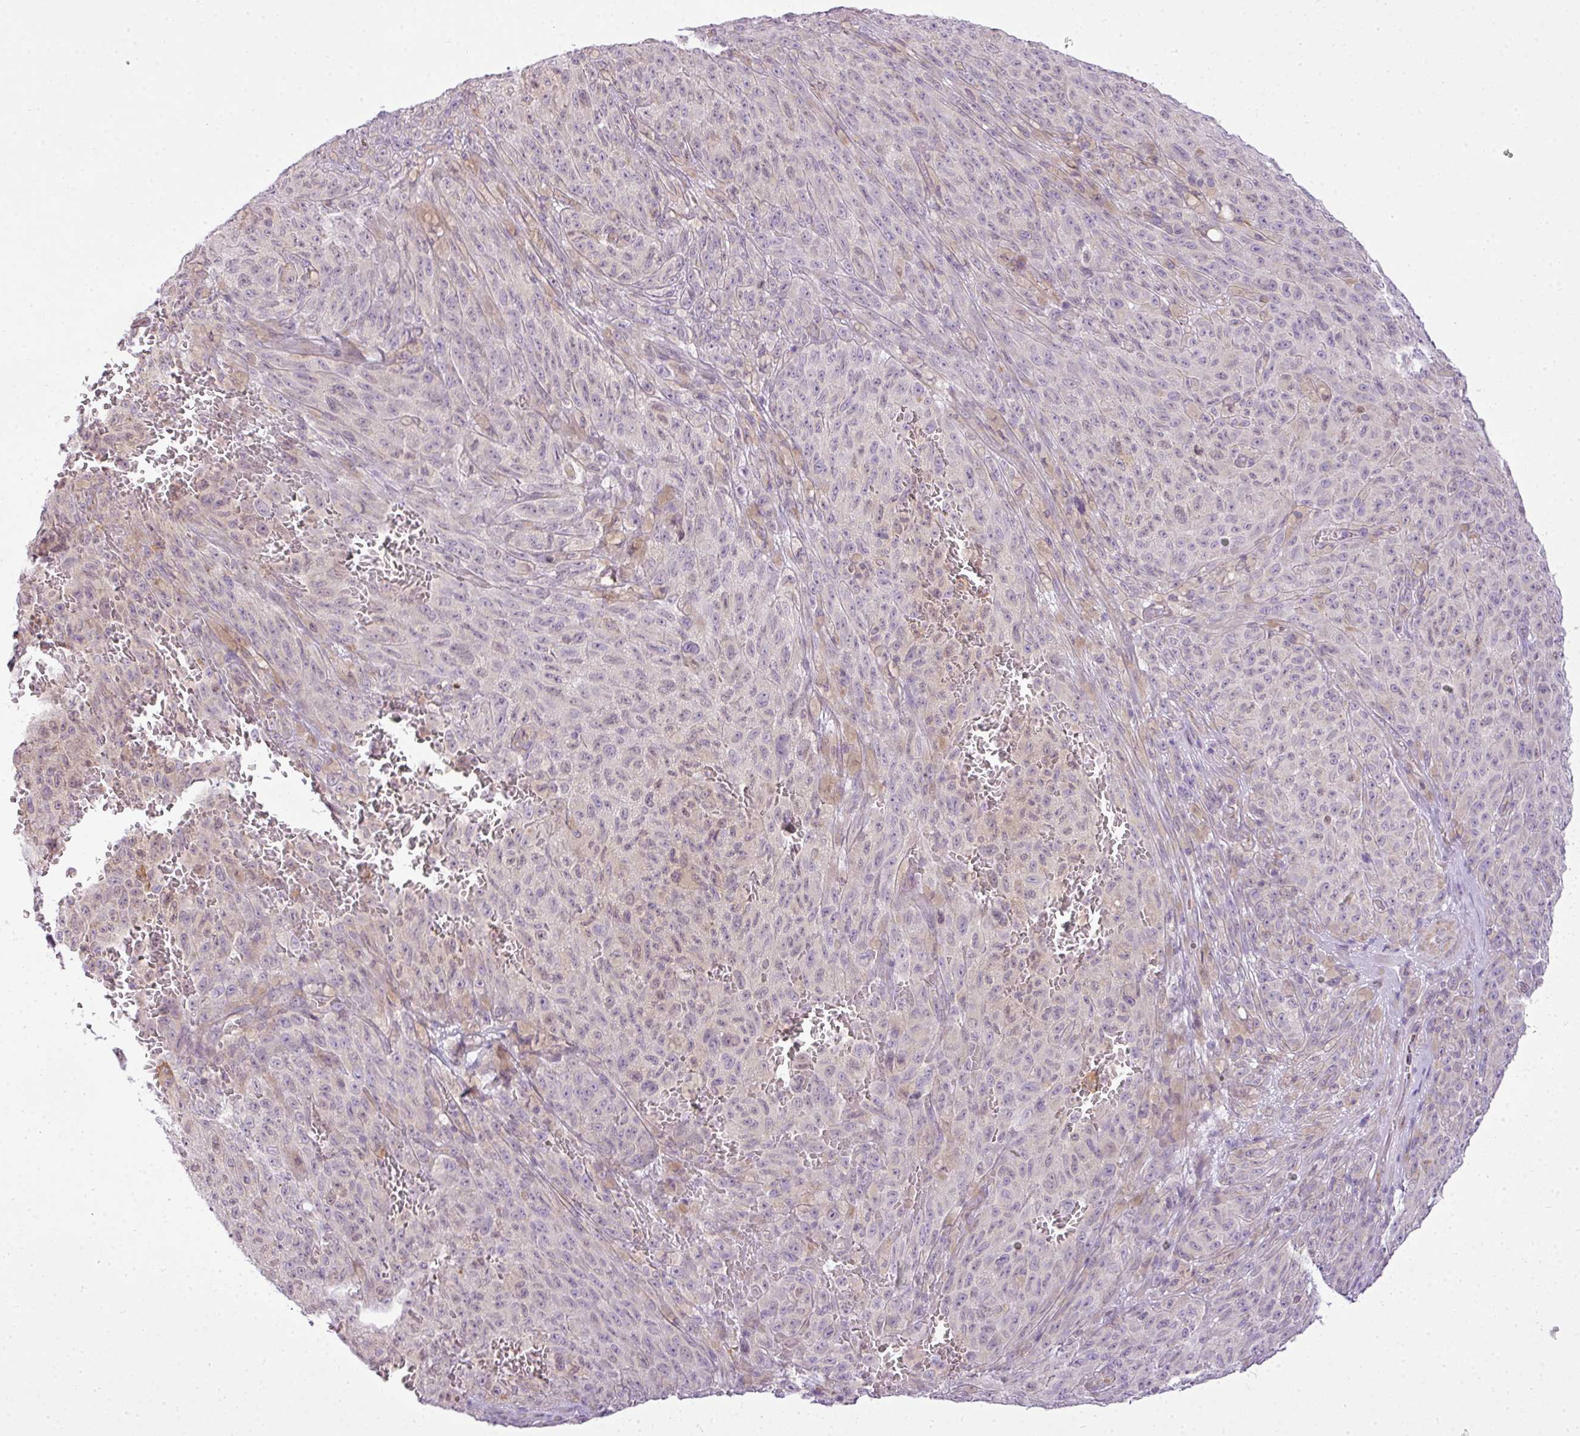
{"staining": {"intensity": "weak", "quantity": "25%-75%", "location": "cytoplasmic/membranous"}, "tissue": "melanoma", "cell_type": "Tumor cells", "image_type": "cancer", "snomed": [{"axis": "morphology", "description": "Malignant melanoma, NOS"}, {"axis": "topography", "description": "Skin"}], "caption": "A brown stain shows weak cytoplasmic/membranous staining of a protein in human melanoma tumor cells. (Stains: DAB (3,3'-diaminobenzidine) in brown, nuclei in blue, Microscopy: brightfield microscopy at high magnification).", "gene": "COX18", "patient": {"sex": "female", "age": 82}}